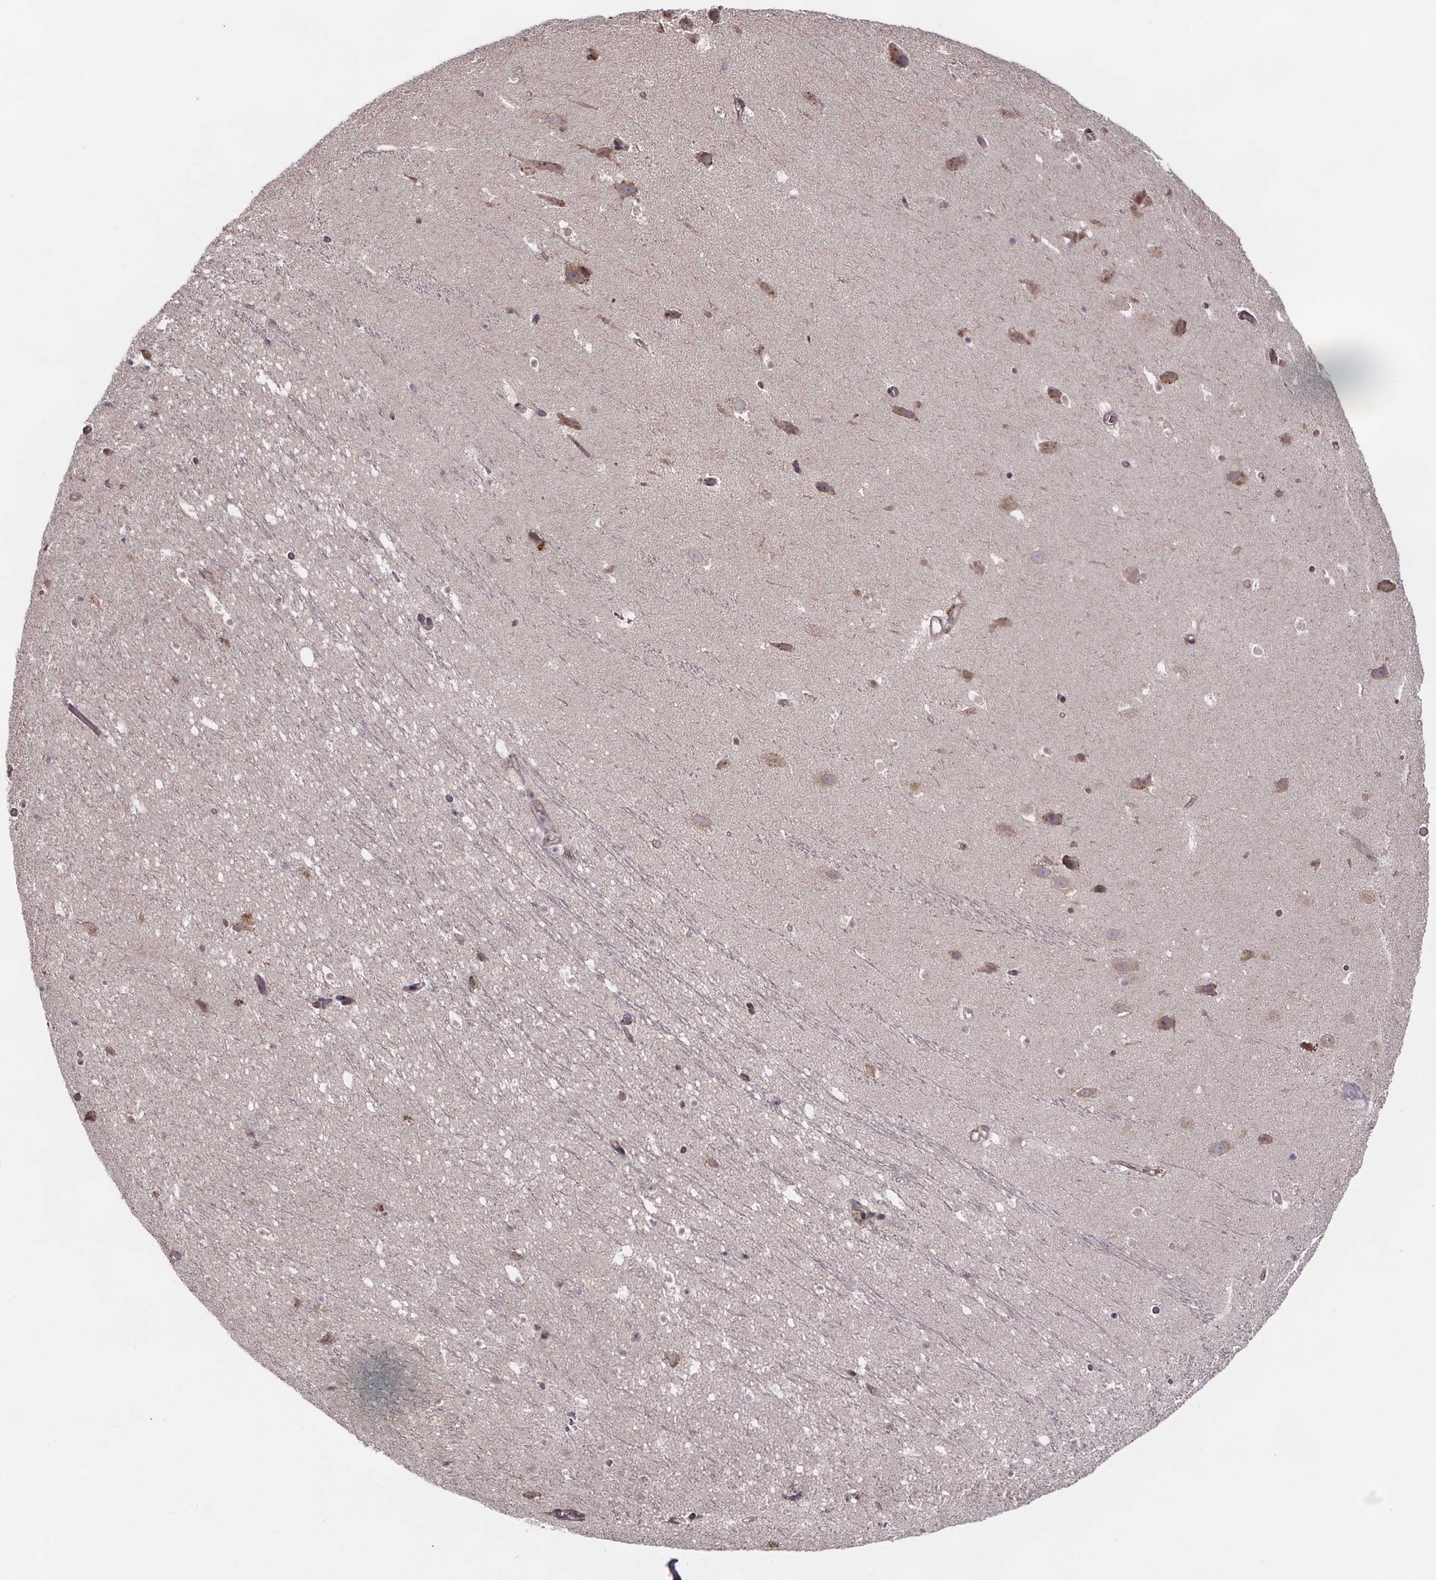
{"staining": {"intensity": "moderate", "quantity": "25%-75%", "location": "cytoplasmic/membranous"}, "tissue": "hippocampus", "cell_type": "Glial cells", "image_type": "normal", "snomed": [{"axis": "morphology", "description": "Normal tissue, NOS"}, {"axis": "topography", "description": "Hippocampus"}], "caption": "An immunohistochemistry (IHC) micrograph of benign tissue is shown. Protein staining in brown shows moderate cytoplasmic/membranous positivity in hippocampus within glial cells.", "gene": "SAT1", "patient": {"sex": "male", "age": 26}}